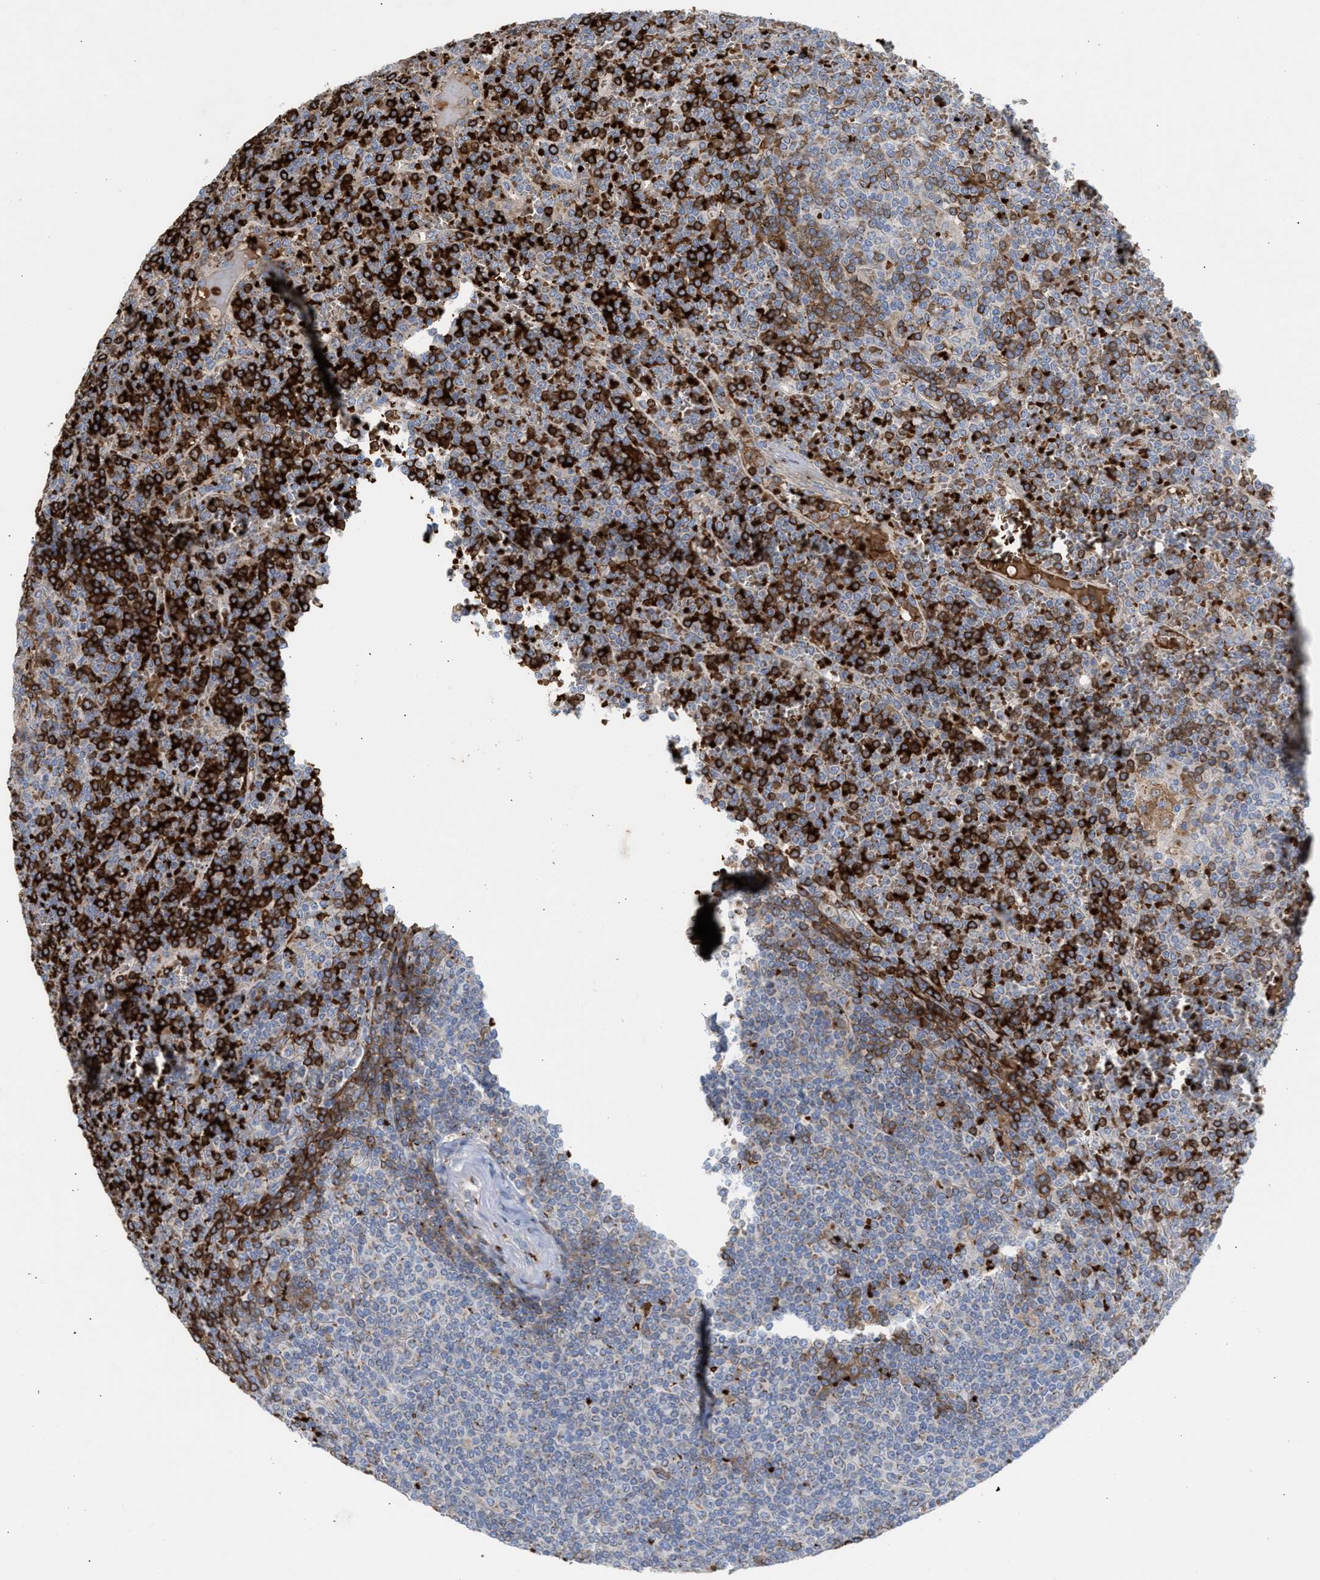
{"staining": {"intensity": "strong", "quantity": "25%-75%", "location": "cytoplasmic/membranous"}, "tissue": "lymphoma", "cell_type": "Tumor cells", "image_type": "cancer", "snomed": [{"axis": "morphology", "description": "Malignant lymphoma, non-Hodgkin's type, Low grade"}, {"axis": "topography", "description": "Spleen"}], "caption": "DAB (3,3'-diaminobenzidine) immunohistochemical staining of lymphoma shows strong cytoplasmic/membranous protein positivity in approximately 25%-75% of tumor cells. (IHC, brightfield microscopy, high magnification).", "gene": "CCL2", "patient": {"sex": "female", "age": 19}}